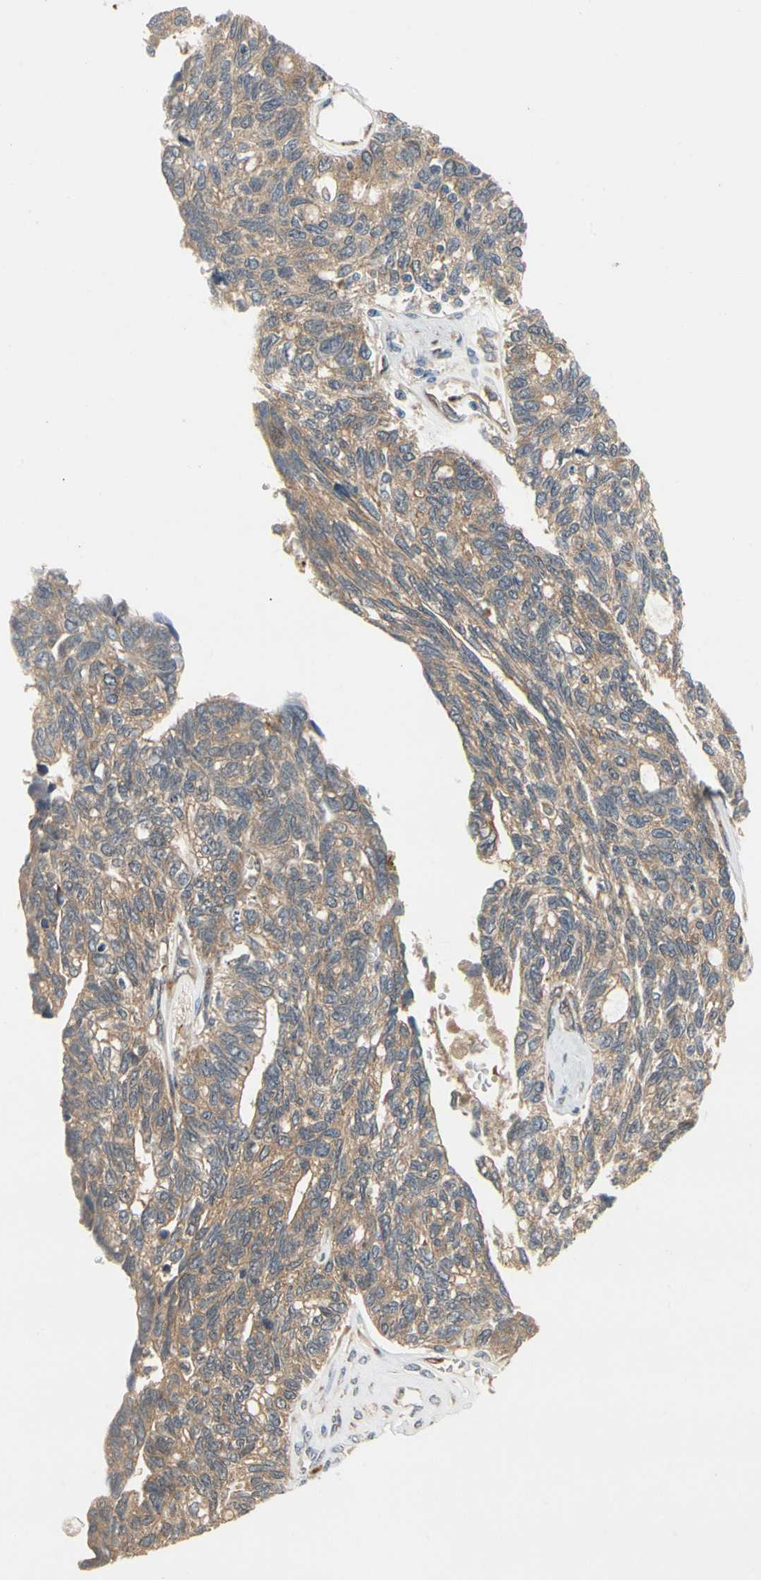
{"staining": {"intensity": "weak", "quantity": ">75%", "location": "cytoplasmic/membranous"}, "tissue": "ovarian cancer", "cell_type": "Tumor cells", "image_type": "cancer", "snomed": [{"axis": "morphology", "description": "Cystadenocarcinoma, serous, NOS"}, {"axis": "topography", "description": "Ovary"}], "caption": "Immunohistochemical staining of human ovarian serous cystadenocarcinoma displays low levels of weak cytoplasmic/membranous protein staining in approximately >75% of tumor cells.", "gene": "TDRP", "patient": {"sex": "female", "age": 79}}